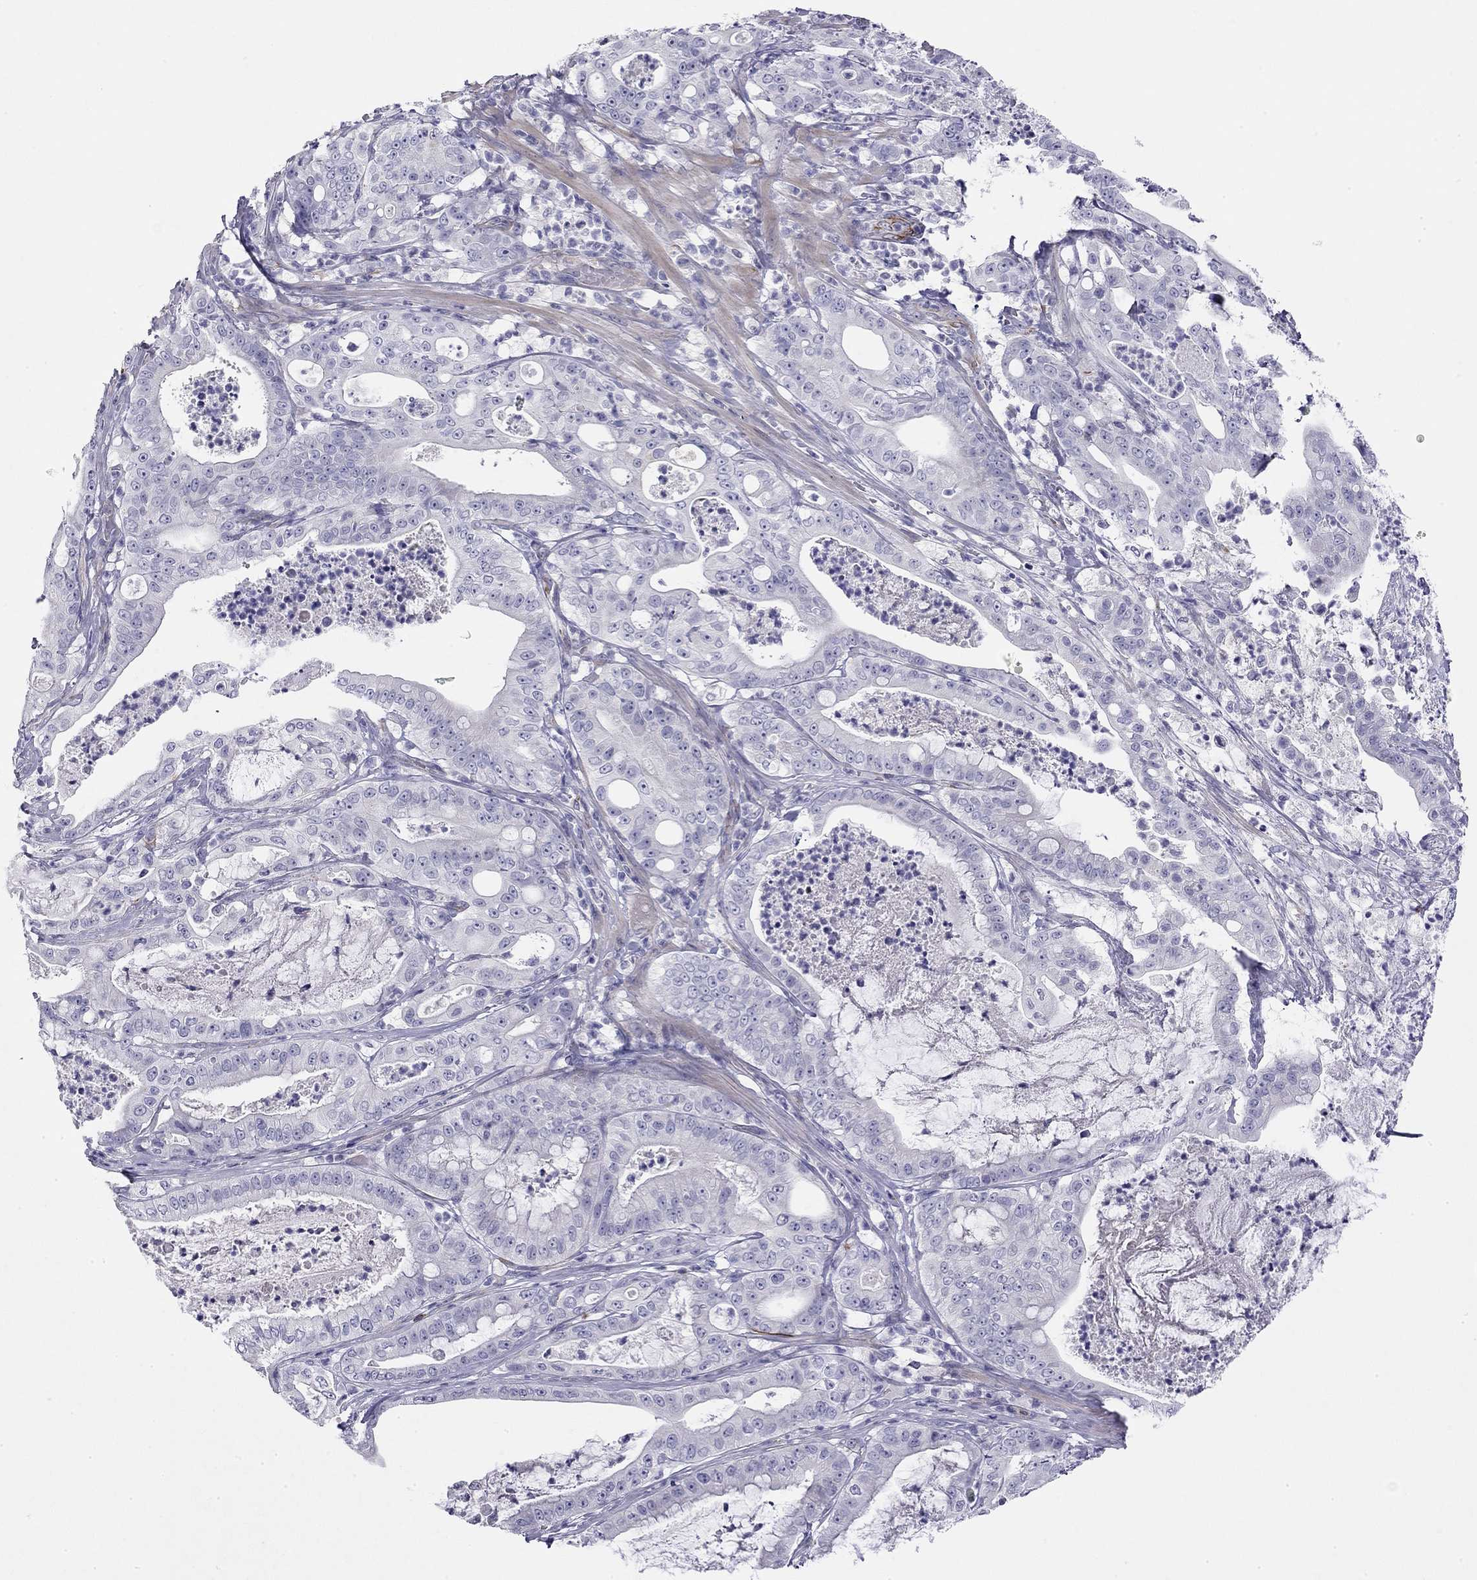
{"staining": {"intensity": "negative", "quantity": "none", "location": "none"}, "tissue": "pancreatic cancer", "cell_type": "Tumor cells", "image_type": "cancer", "snomed": [{"axis": "morphology", "description": "Adenocarcinoma, NOS"}, {"axis": "topography", "description": "Pancreas"}], "caption": "Pancreatic adenocarcinoma was stained to show a protein in brown. There is no significant staining in tumor cells.", "gene": "RTL1", "patient": {"sex": "male", "age": 71}}